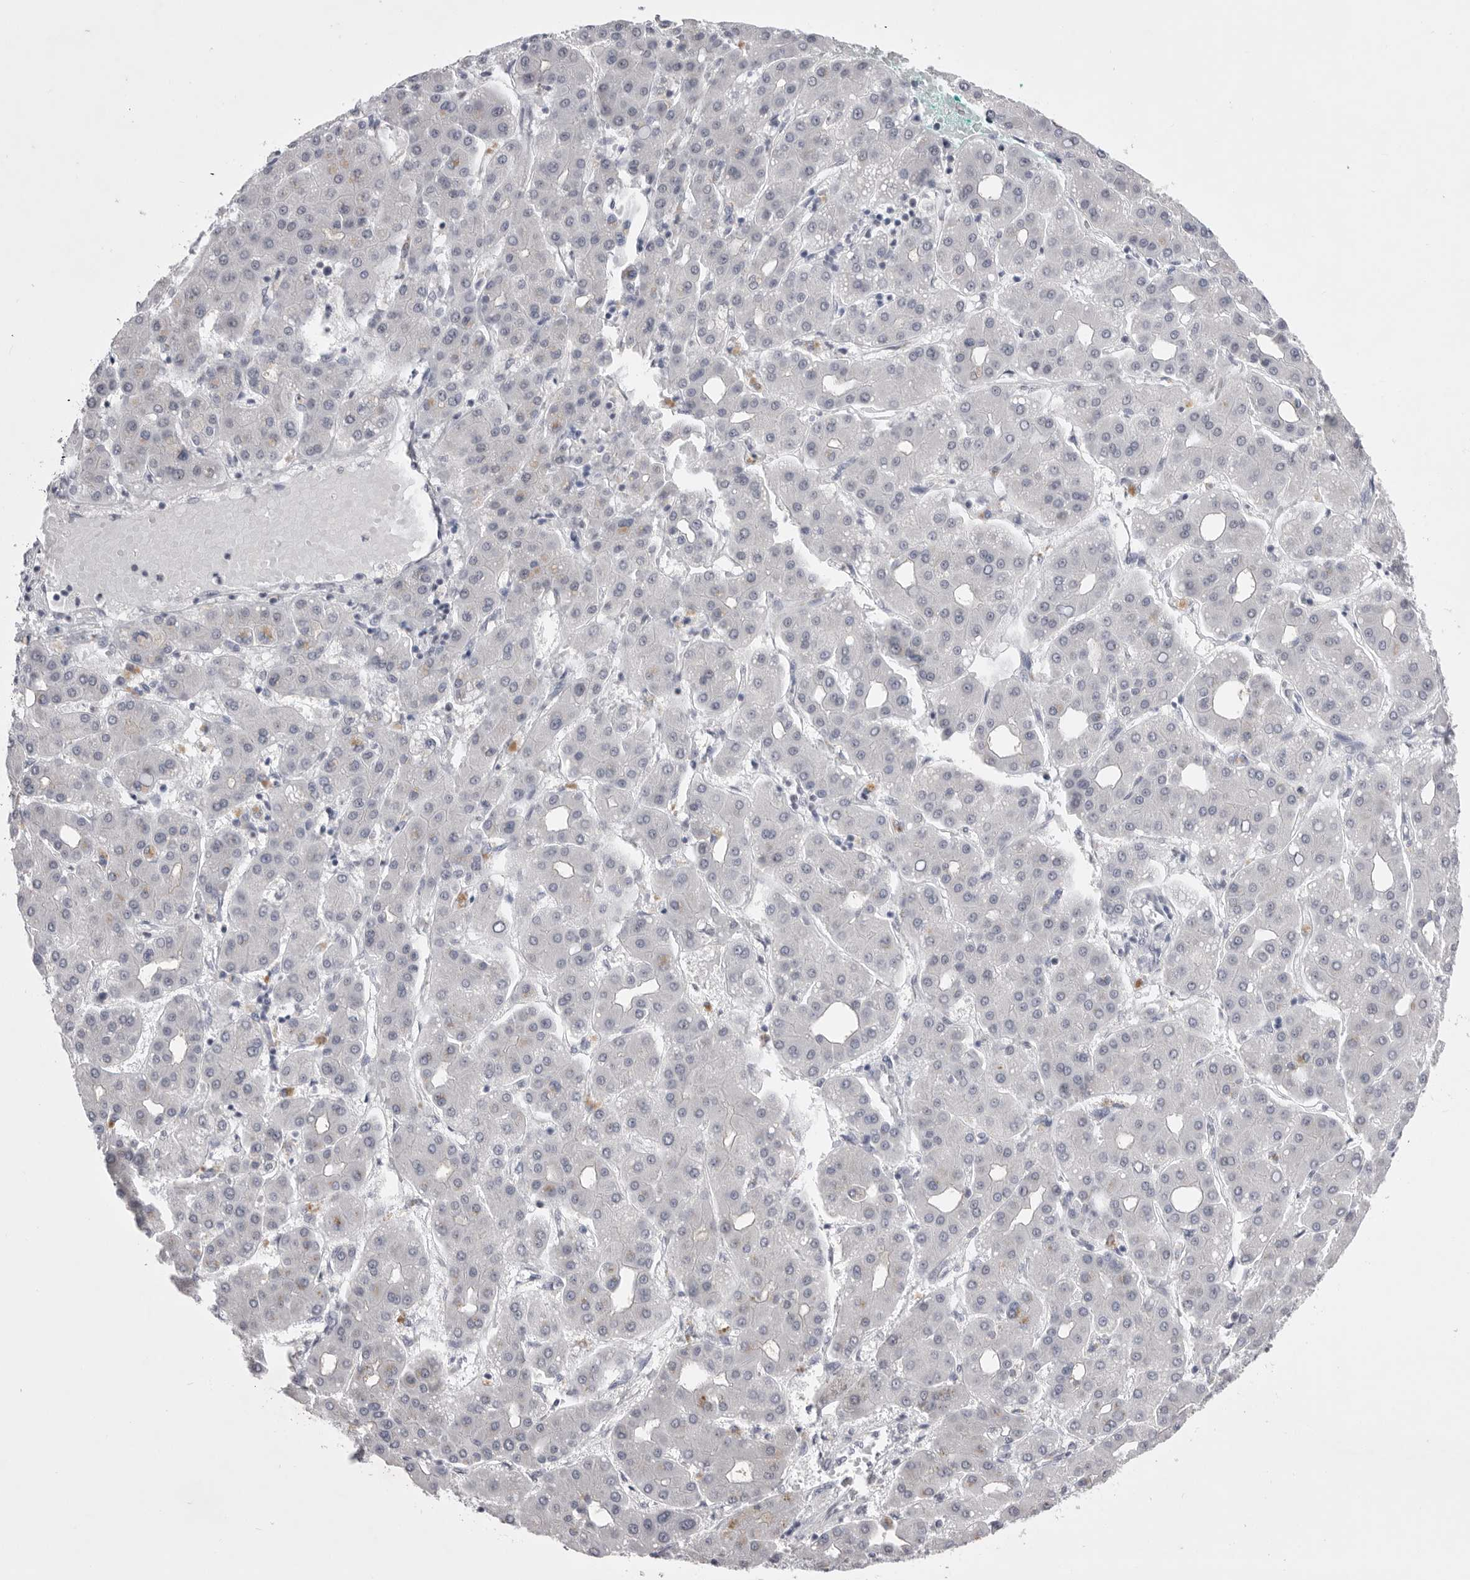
{"staining": {"intensity": "negative", "quantity": "none", "location": "none"}, "tissue": "liver cancer", "cell_type": "Tumor cells", "image_type": "cancer", "snomed": [{"axis": "morphology", "description": "Carcinoma, Hepatocellular, NOS"}, {"axis": "topography", "description": "Liver"}], "caption": "Protein analysis of liver hepatocellular carcinoma exhibits no significant expression in tumor cells. (DAB IHC with hematoxylin counter stain).", "gene": "ZBTB7B", "patient": {"sex": "male", "age": 65}}